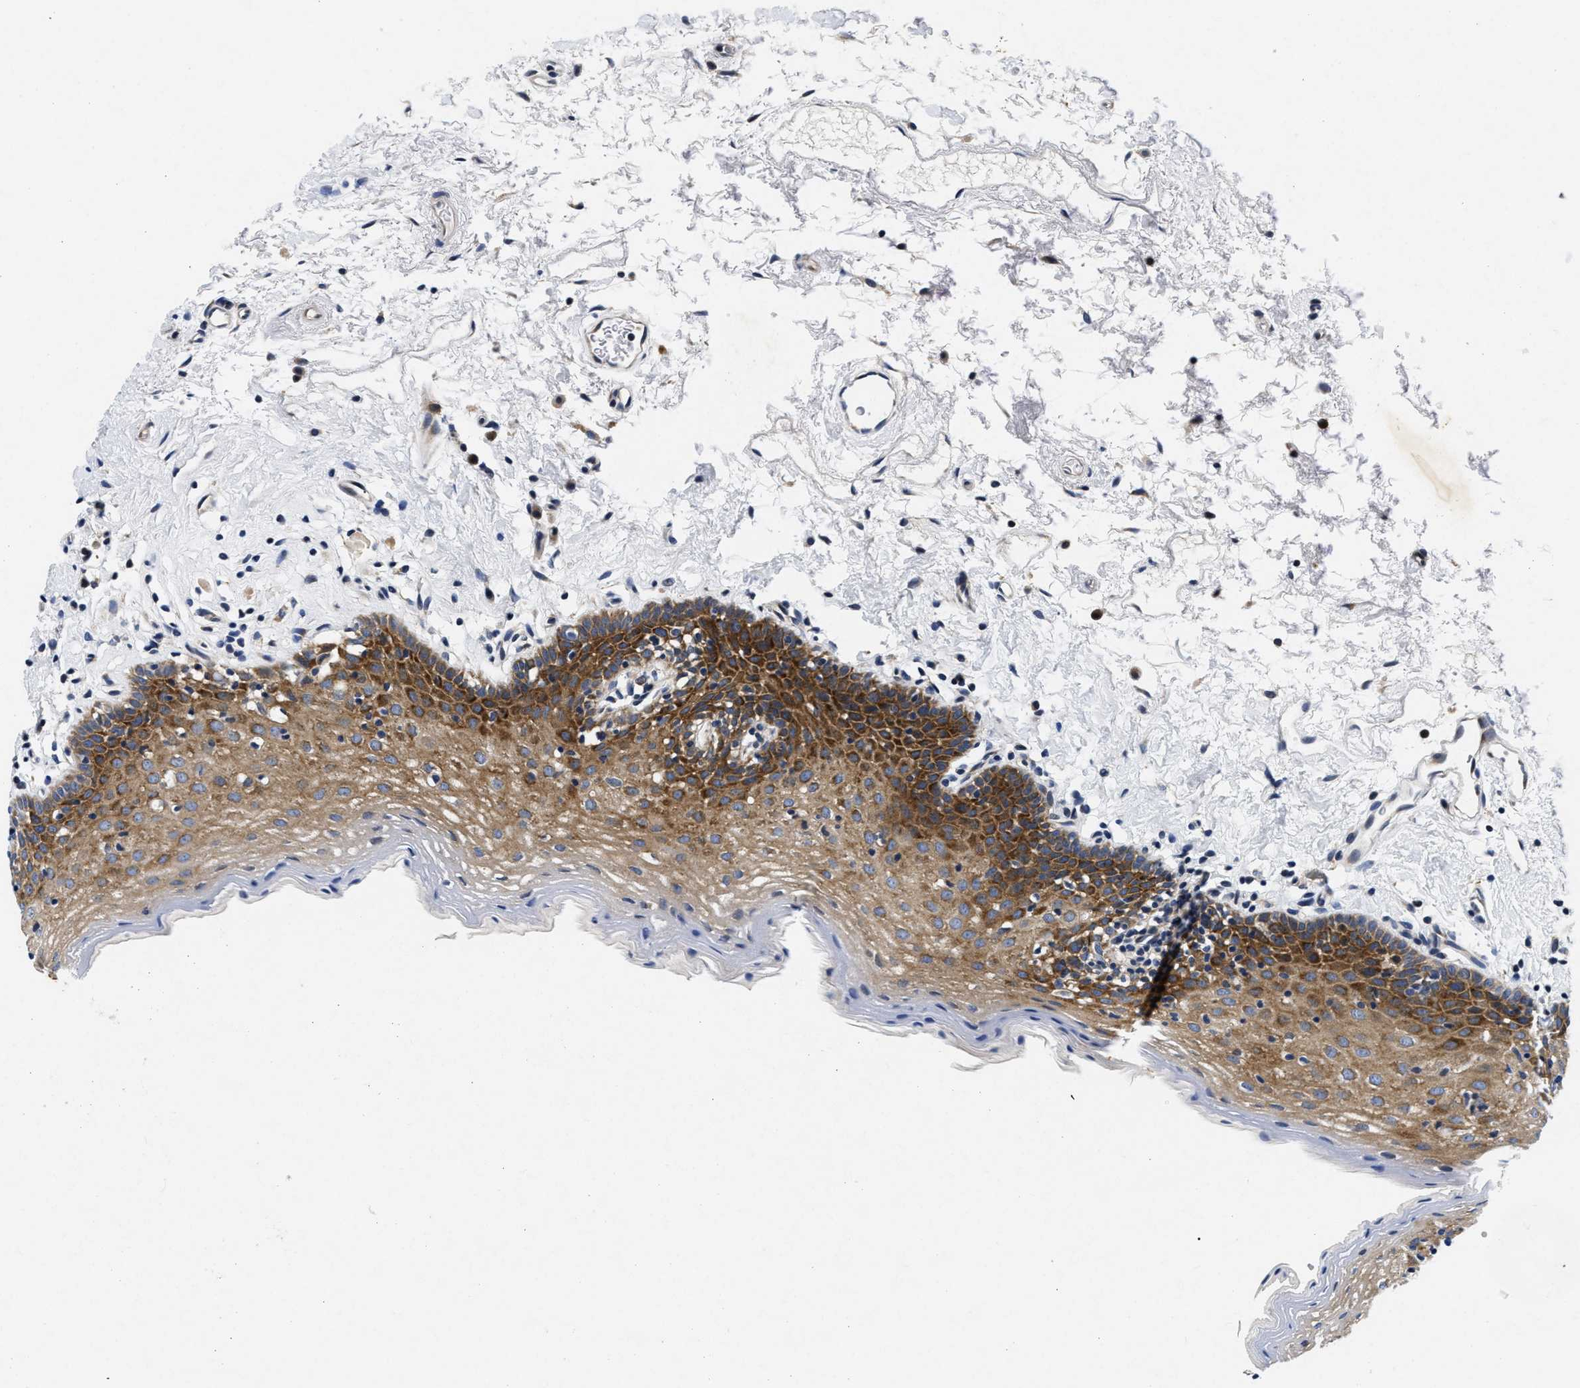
{"staining": {"intensity": "strong", "quantity": "25%-75%", "location": "cytoplasmic/membranous"}, "tissue": "oral mucosa", "cell_type": "Squamous epithelial cells", "image_type": "normal", "snomed": [{"axis": "morphology", "description": "Normal tissue, NOS"}, {"axis": "topography", "description": "Oral tissue"}], "caption": "This is an image of IHC staining of normal oral mucosa, which shows strong staining in the cytoplasmic/membranous of squamous epithelial cells.", "gene": "LAD1", "patient": {"sex": "male", "age": 66}}